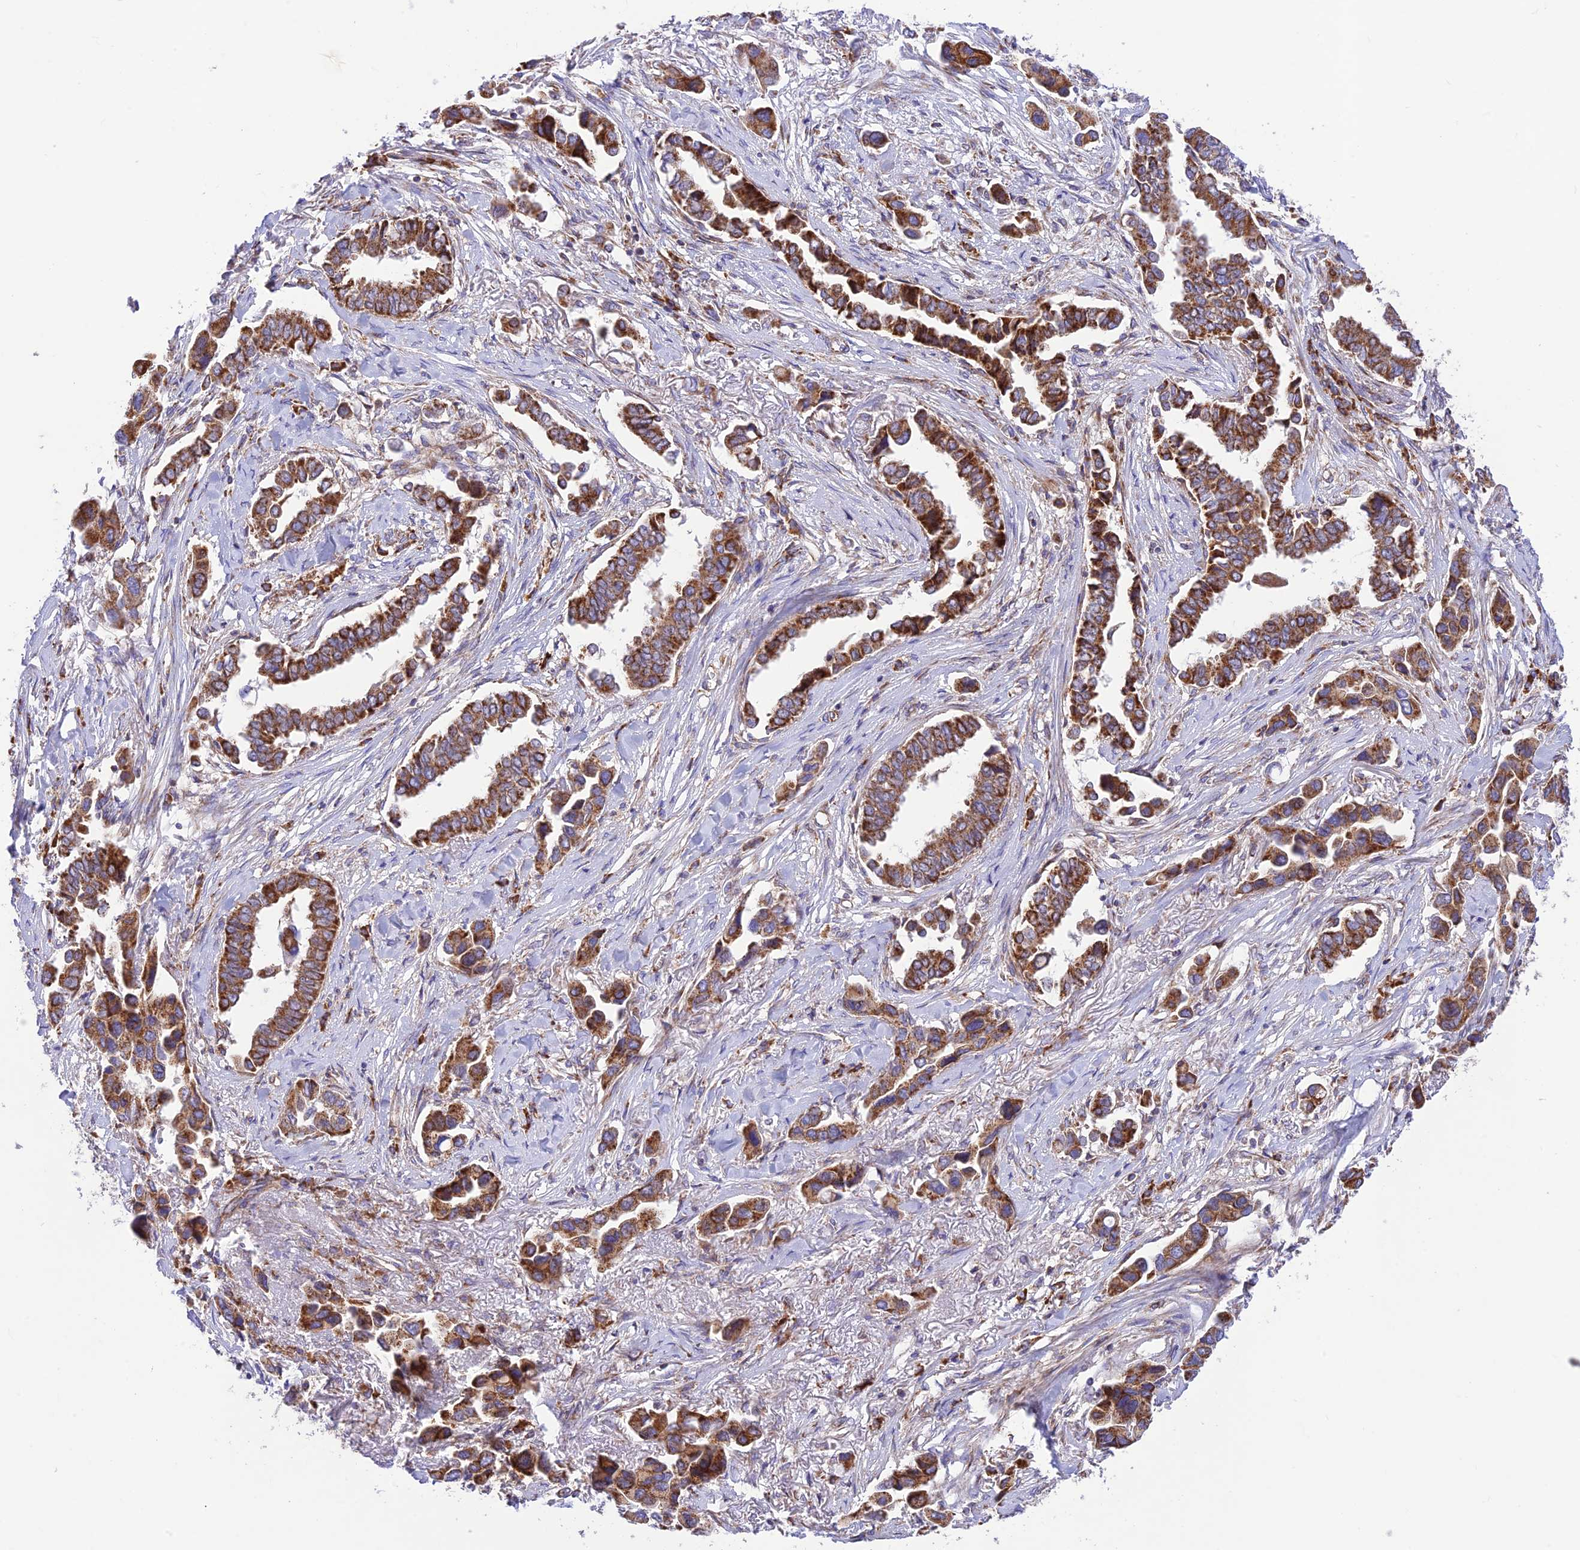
{"staining": {"intensity": "strong", "quantity": ">75%", "location": "cytoplasmic/membranous"}, "tissue": "lung cancer", "cell_type": "Tumor cells", "image_type": "cancer", "snomed": [{"axis": "morphology", "description": "Adenocarcinoma, NOS"}, {"axis": "topography", "description": "Lung"}], "caption": "Lung cancer (adenocarcinoma) was stained to show a protein in brown. There is high levels of strong cytoplasmic/membranous staining in about >75% of tumor cells.", "gene": "UAP1L1", "patient": {"sex": "female", "age": 76}}